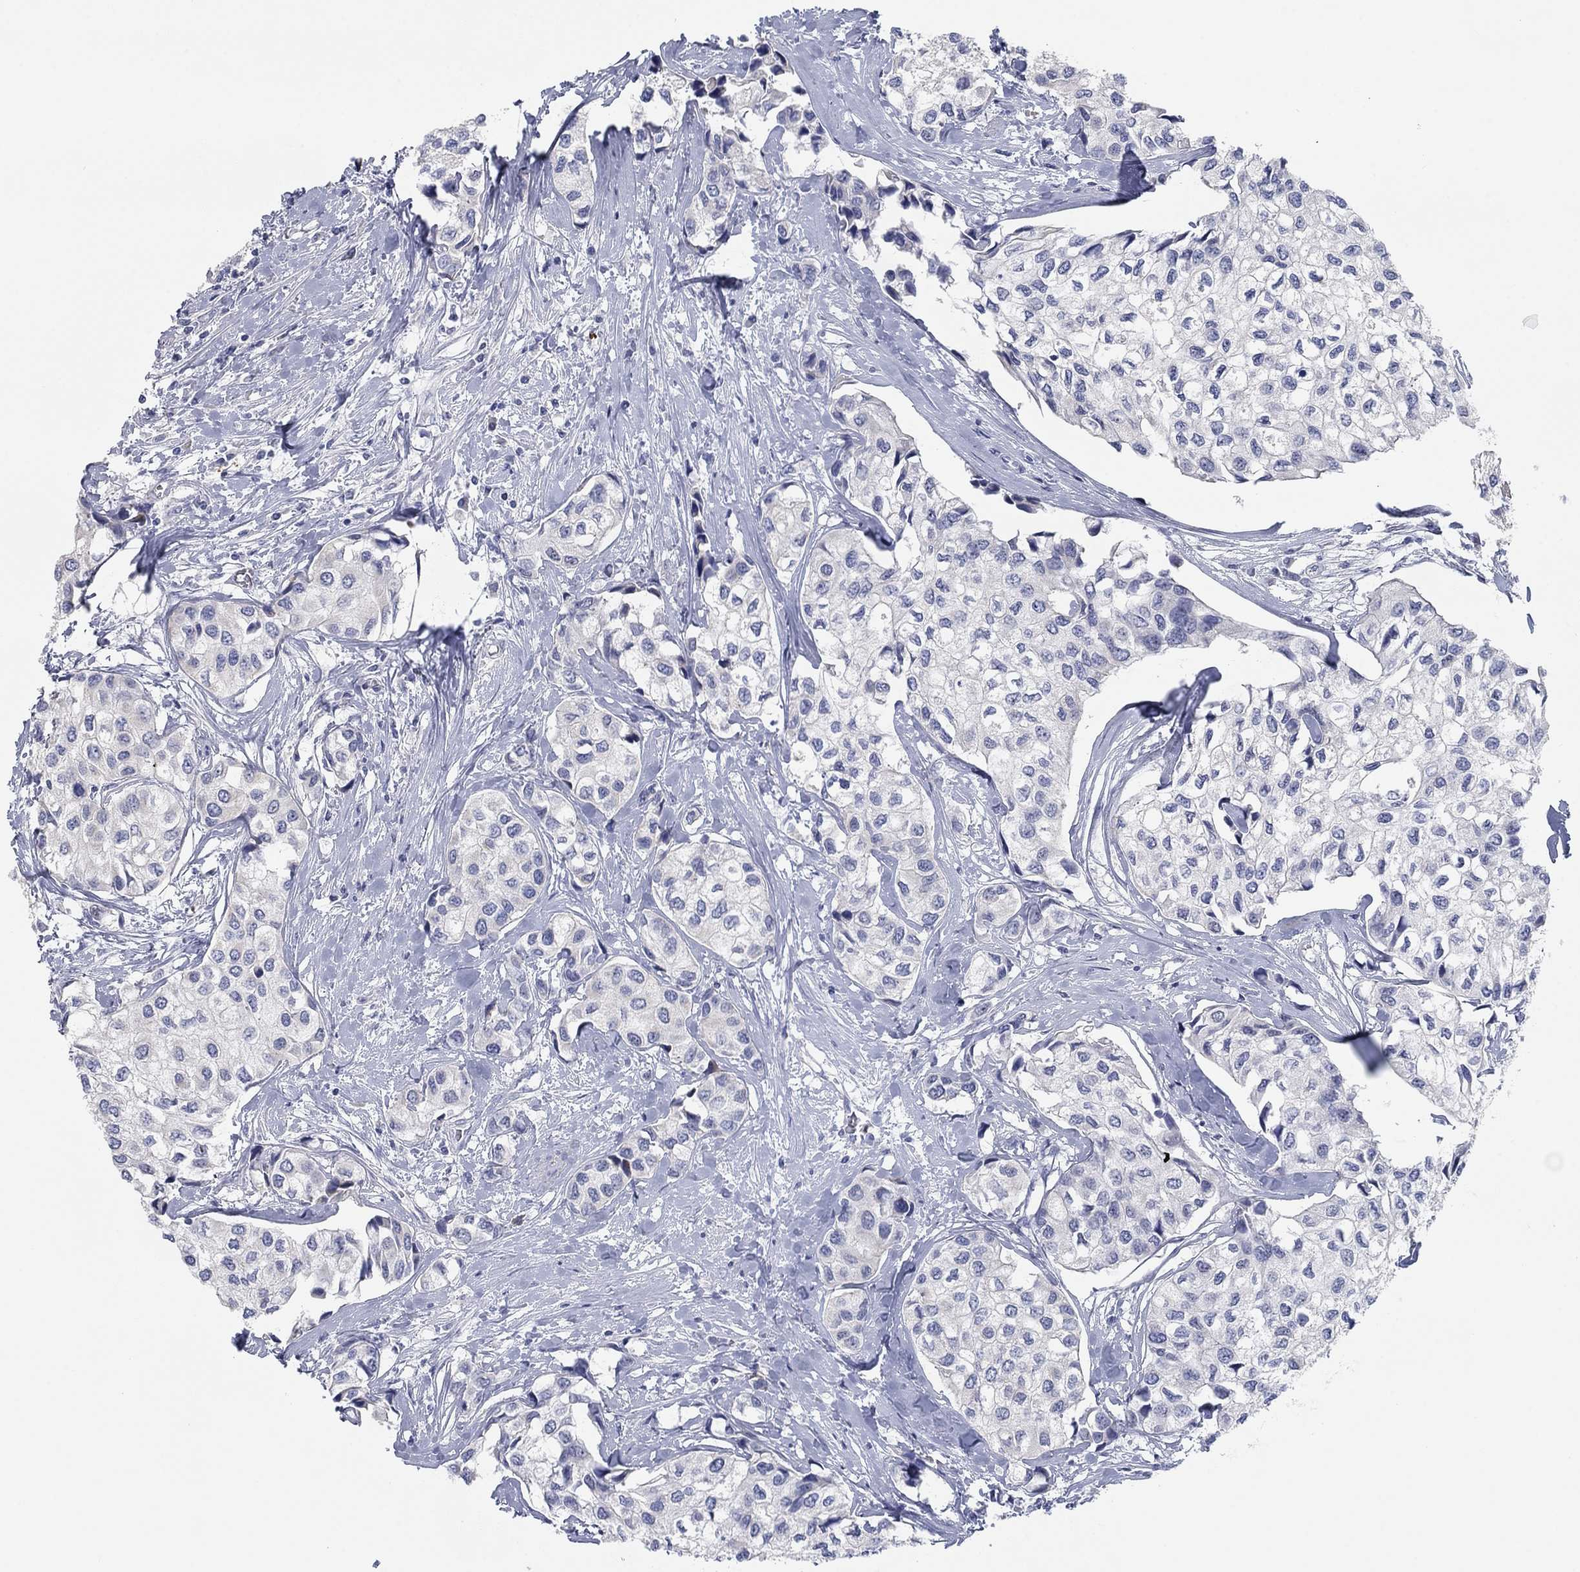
{"staining": {"intensity": "negative", "quantity": "none", "location": "none"}, "tissue": "urothelial cancer", "cell_type": "Tumor cells", "image_type": "cancer", "snomed": [{"axis": "morphology", "description": "Urothelial carcinoma, High grade"}, {"axis": "topography", "description": "Urinary bladder"}], "caption": "Immunohistochemical staining of high-grade urothelial carcinoma displays no significant expression in tumor cells.", "gene": "APOC3", "patient": {"sex": "male", "age": 73}}